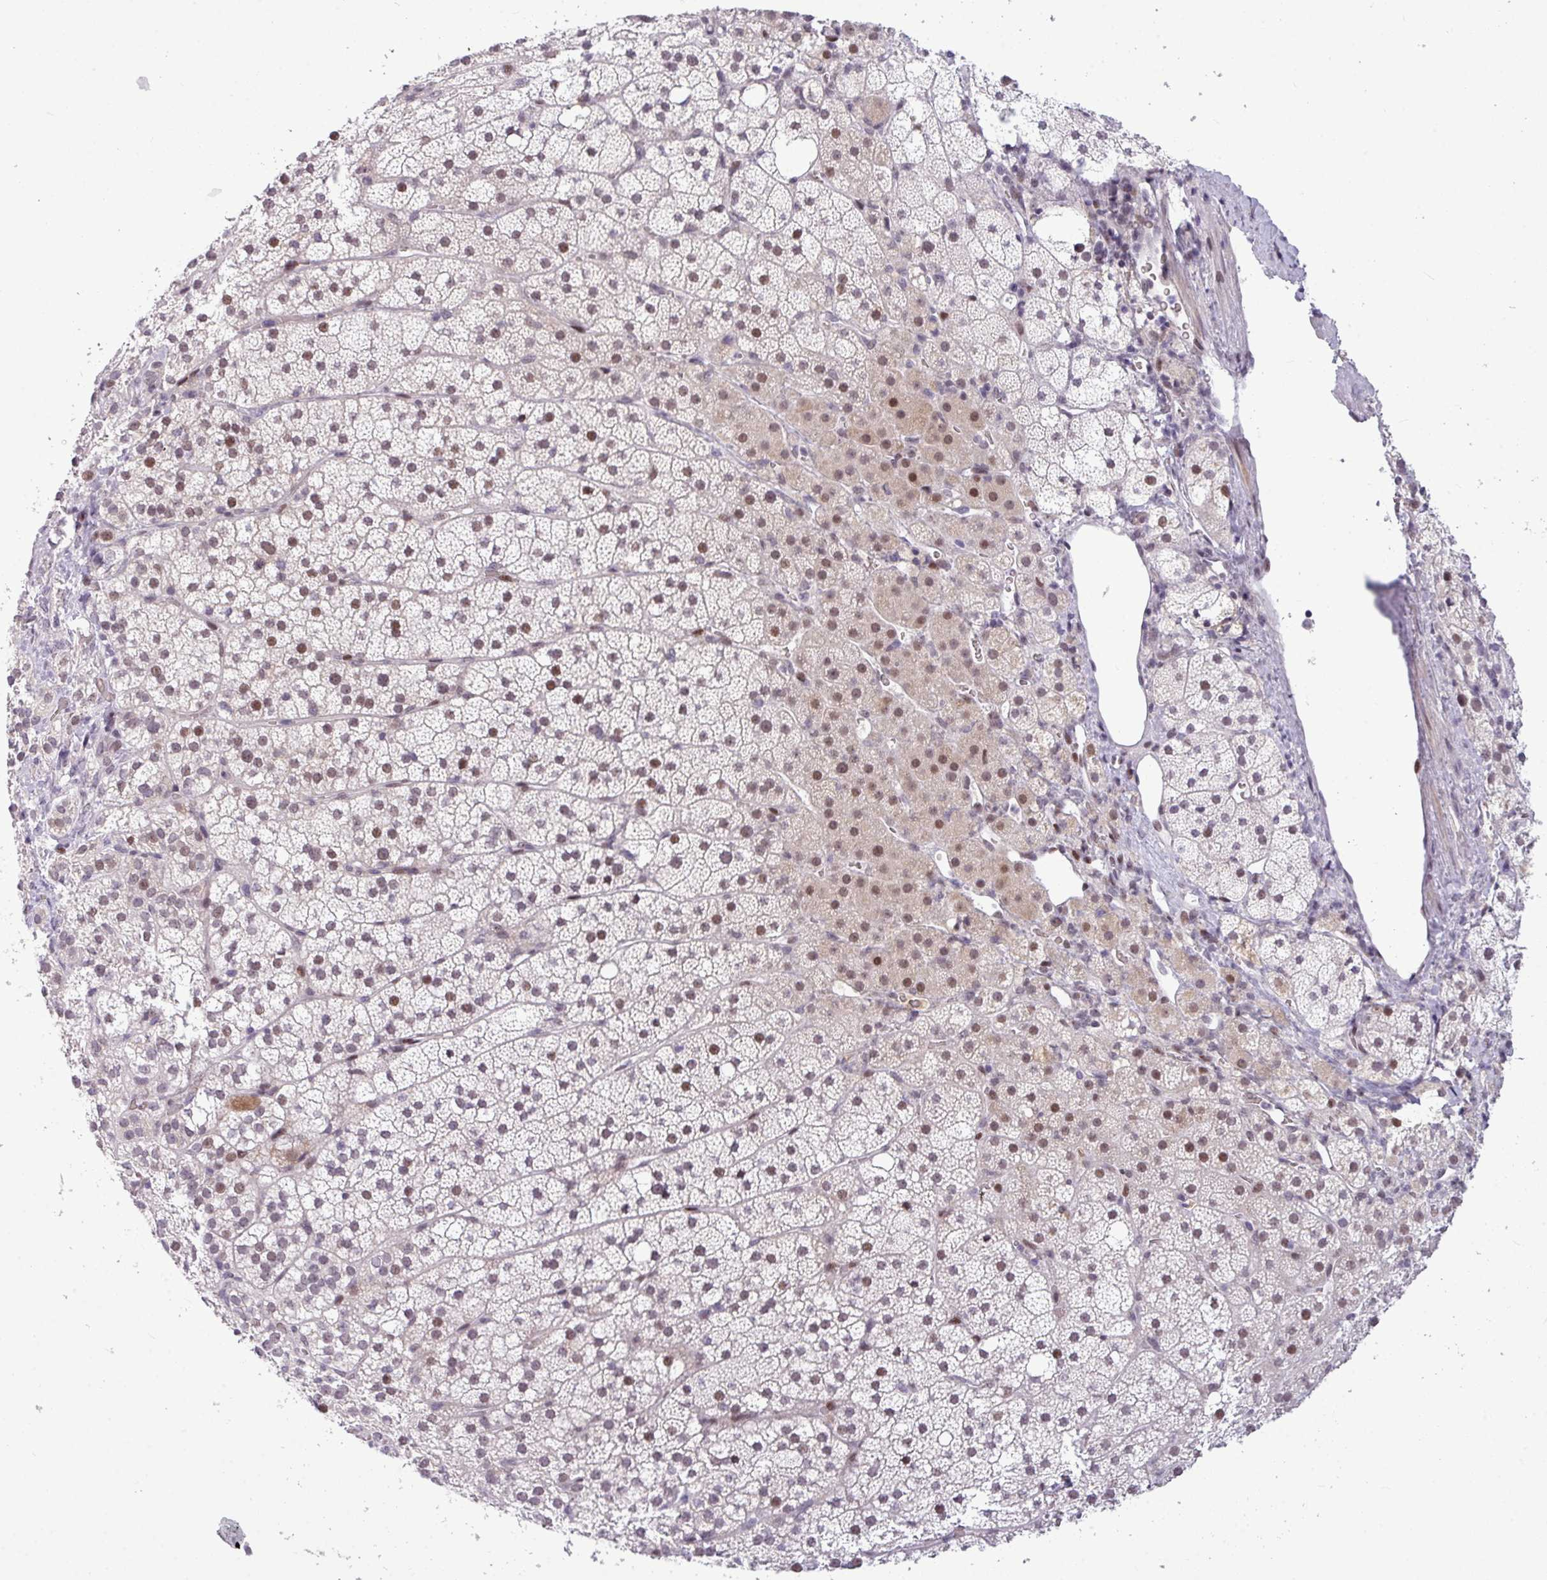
{"staining": {"intensity": "moderate", "quantity": "<25%", "location": "nuclear"}, "tissue": "adrenal gland", "cell_type": "Glandular cells", "image_type": "normal", "snomed": [{"axis": "morphology", "description": "Normal tissue, NOS"}, {"axis": "topography", "description": "Adrenal gland"}], "caption": "IHC image of normal human adrenal gland stained for a protein (brown), which displays low levels of moderate nuclear staining in about <25% of glandular cells.", "gene": "SLC66A2", "patient": {"sex": "male", "age": 53}}